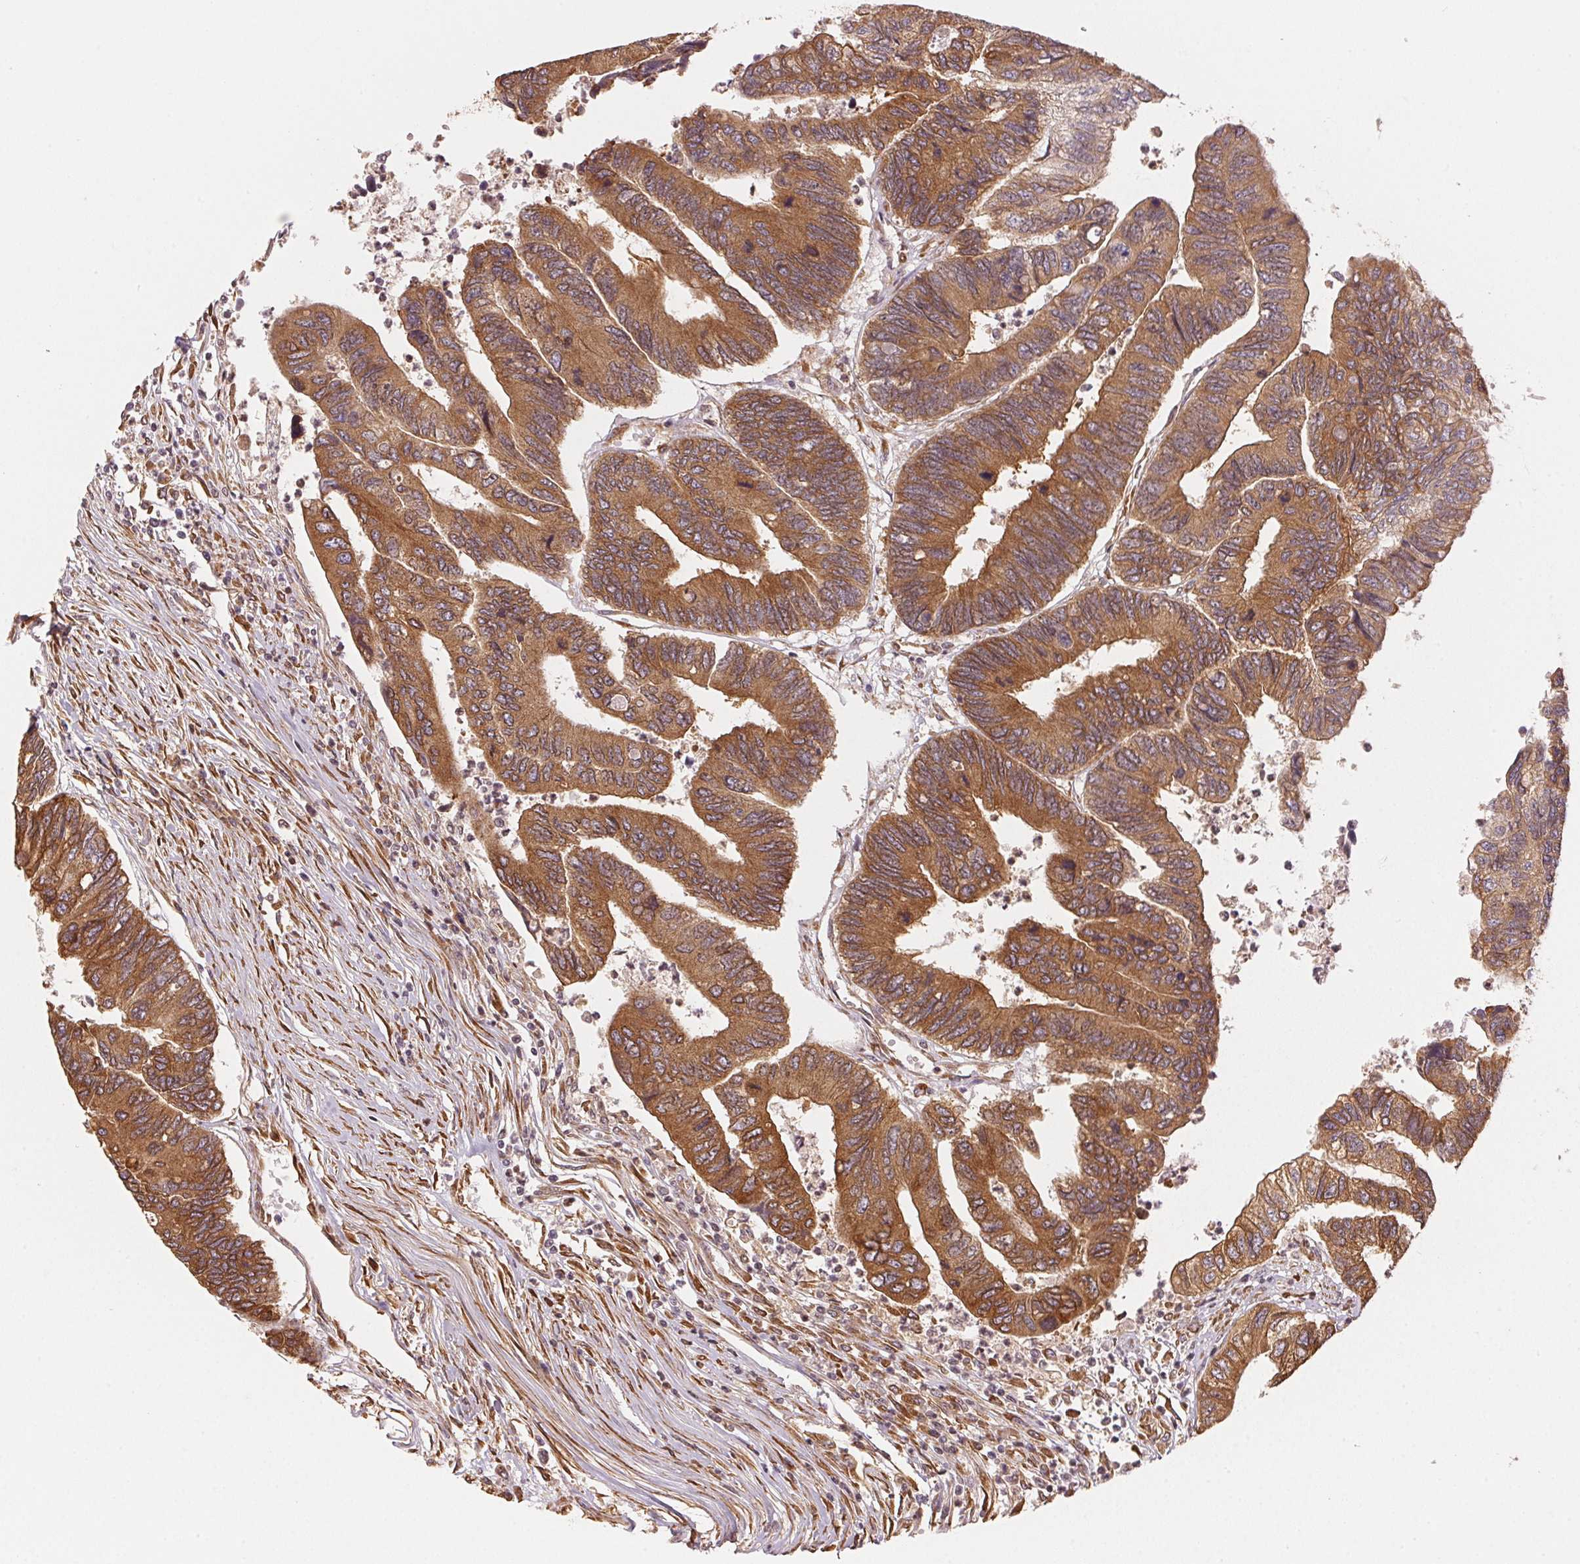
{"staining": {"intensity": "moderate", "quantity": ">75%", "location": "cytoplasmic/membranous"}, "tissue": "colorectal cancer", "cell_type": "Tumor cells", "image_type": "cancer", "snomed": [{"axis": "morphology", "description": "Adenocarcinoma, NOS"}, {"axis": "topography", "description": "Colon"}], "caption": "Moderate cytoplasmic/membranous protein positivity is identified in approximately >75% of tumor cells in colorectal cancer.", "gene": "STRN4", "patient": {"sex": "female", "age": 67}}